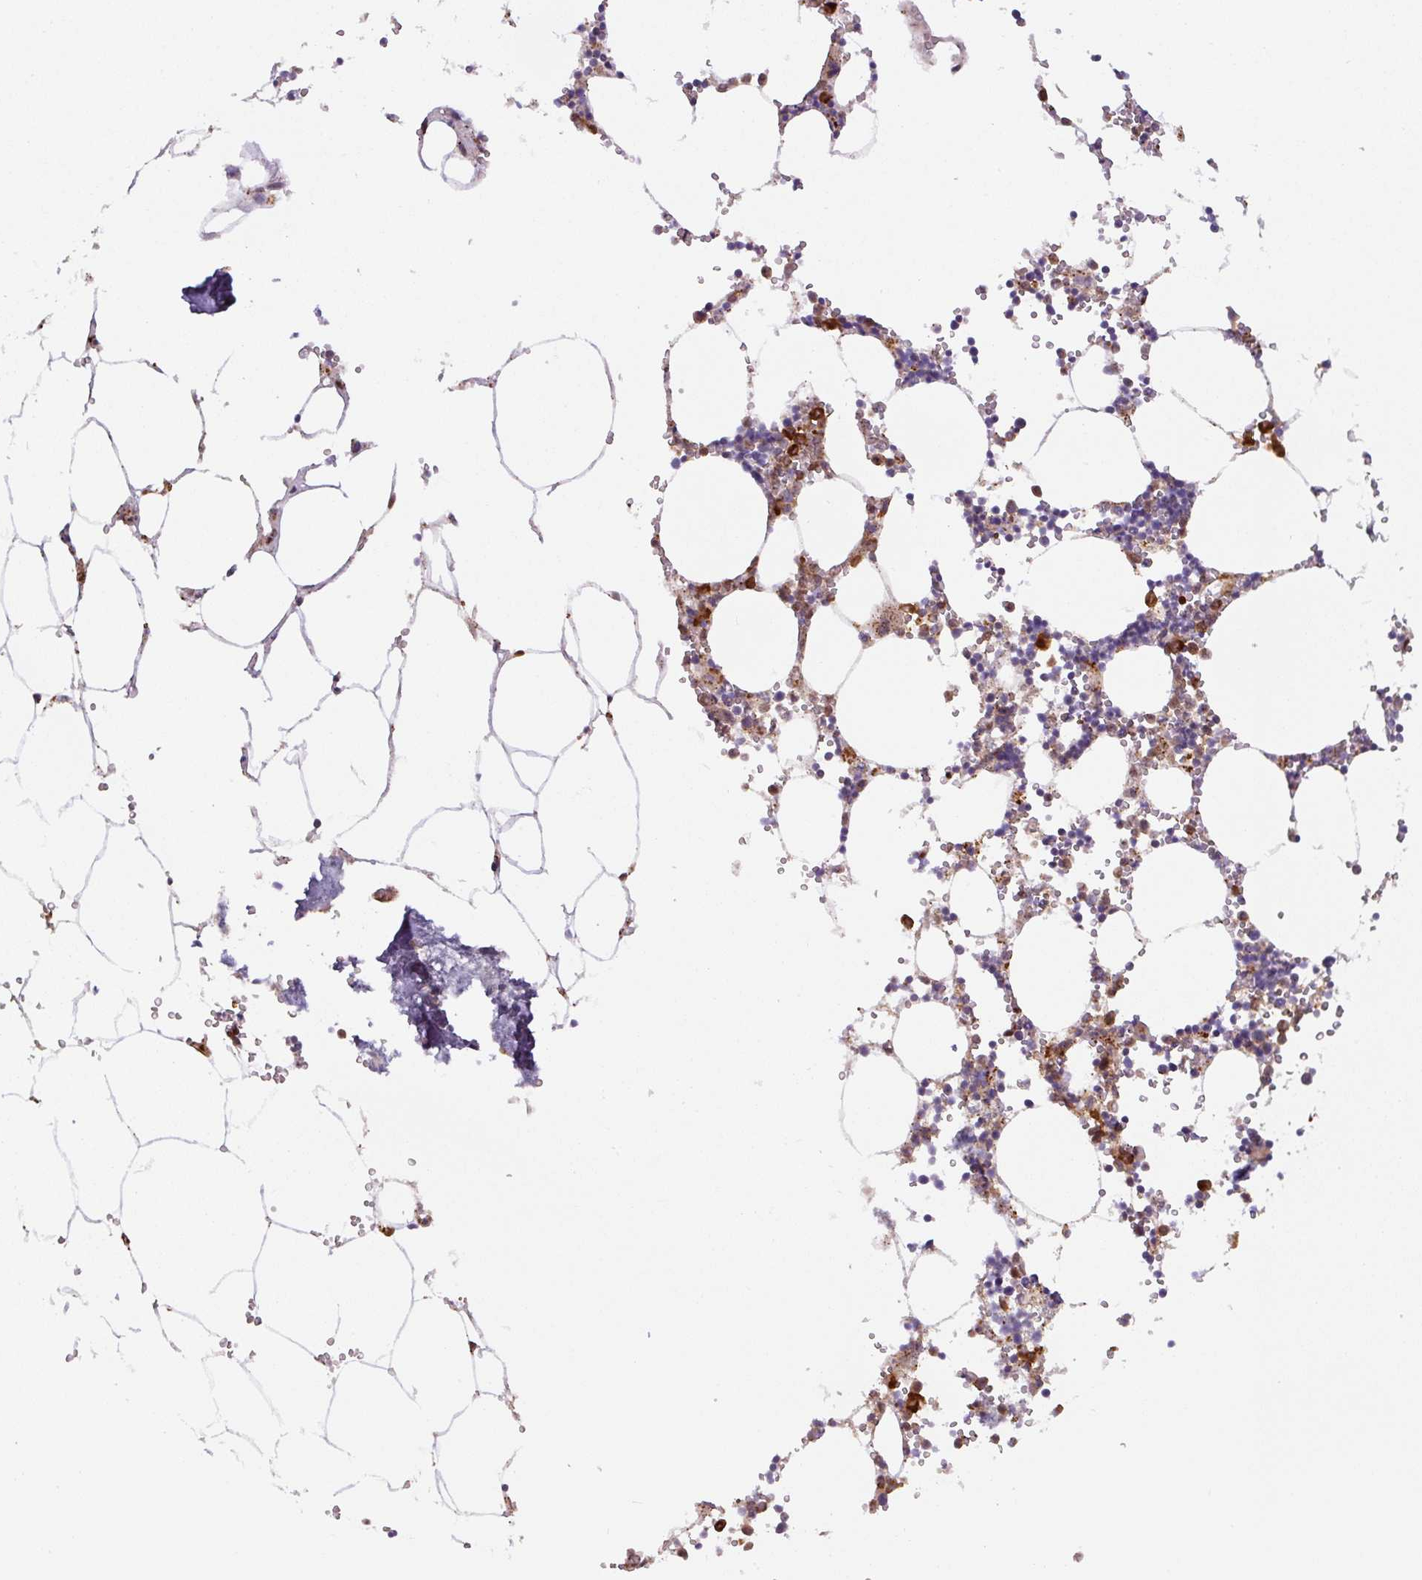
{"staining": {"intensity": "strong", "quantity": ">75%", "location": "cytoplasmic/membranous"}, "tissue": "bone marrow", "cell_type": "Hematopoietic cells", "image_type": "normal", "snomed": [{"axis": "morphology", "description": "Normal tissue, NOS"}, {"axis": "topography", "description": "Bone marrow"}], "caption": "A brown stain labels strong cytoplasmic/membranous expression of a protein in hematopoietic cells of normal bone marrow.", "gene": "ZSWIM7", "patient": {"sex": "male", "age": 54}}